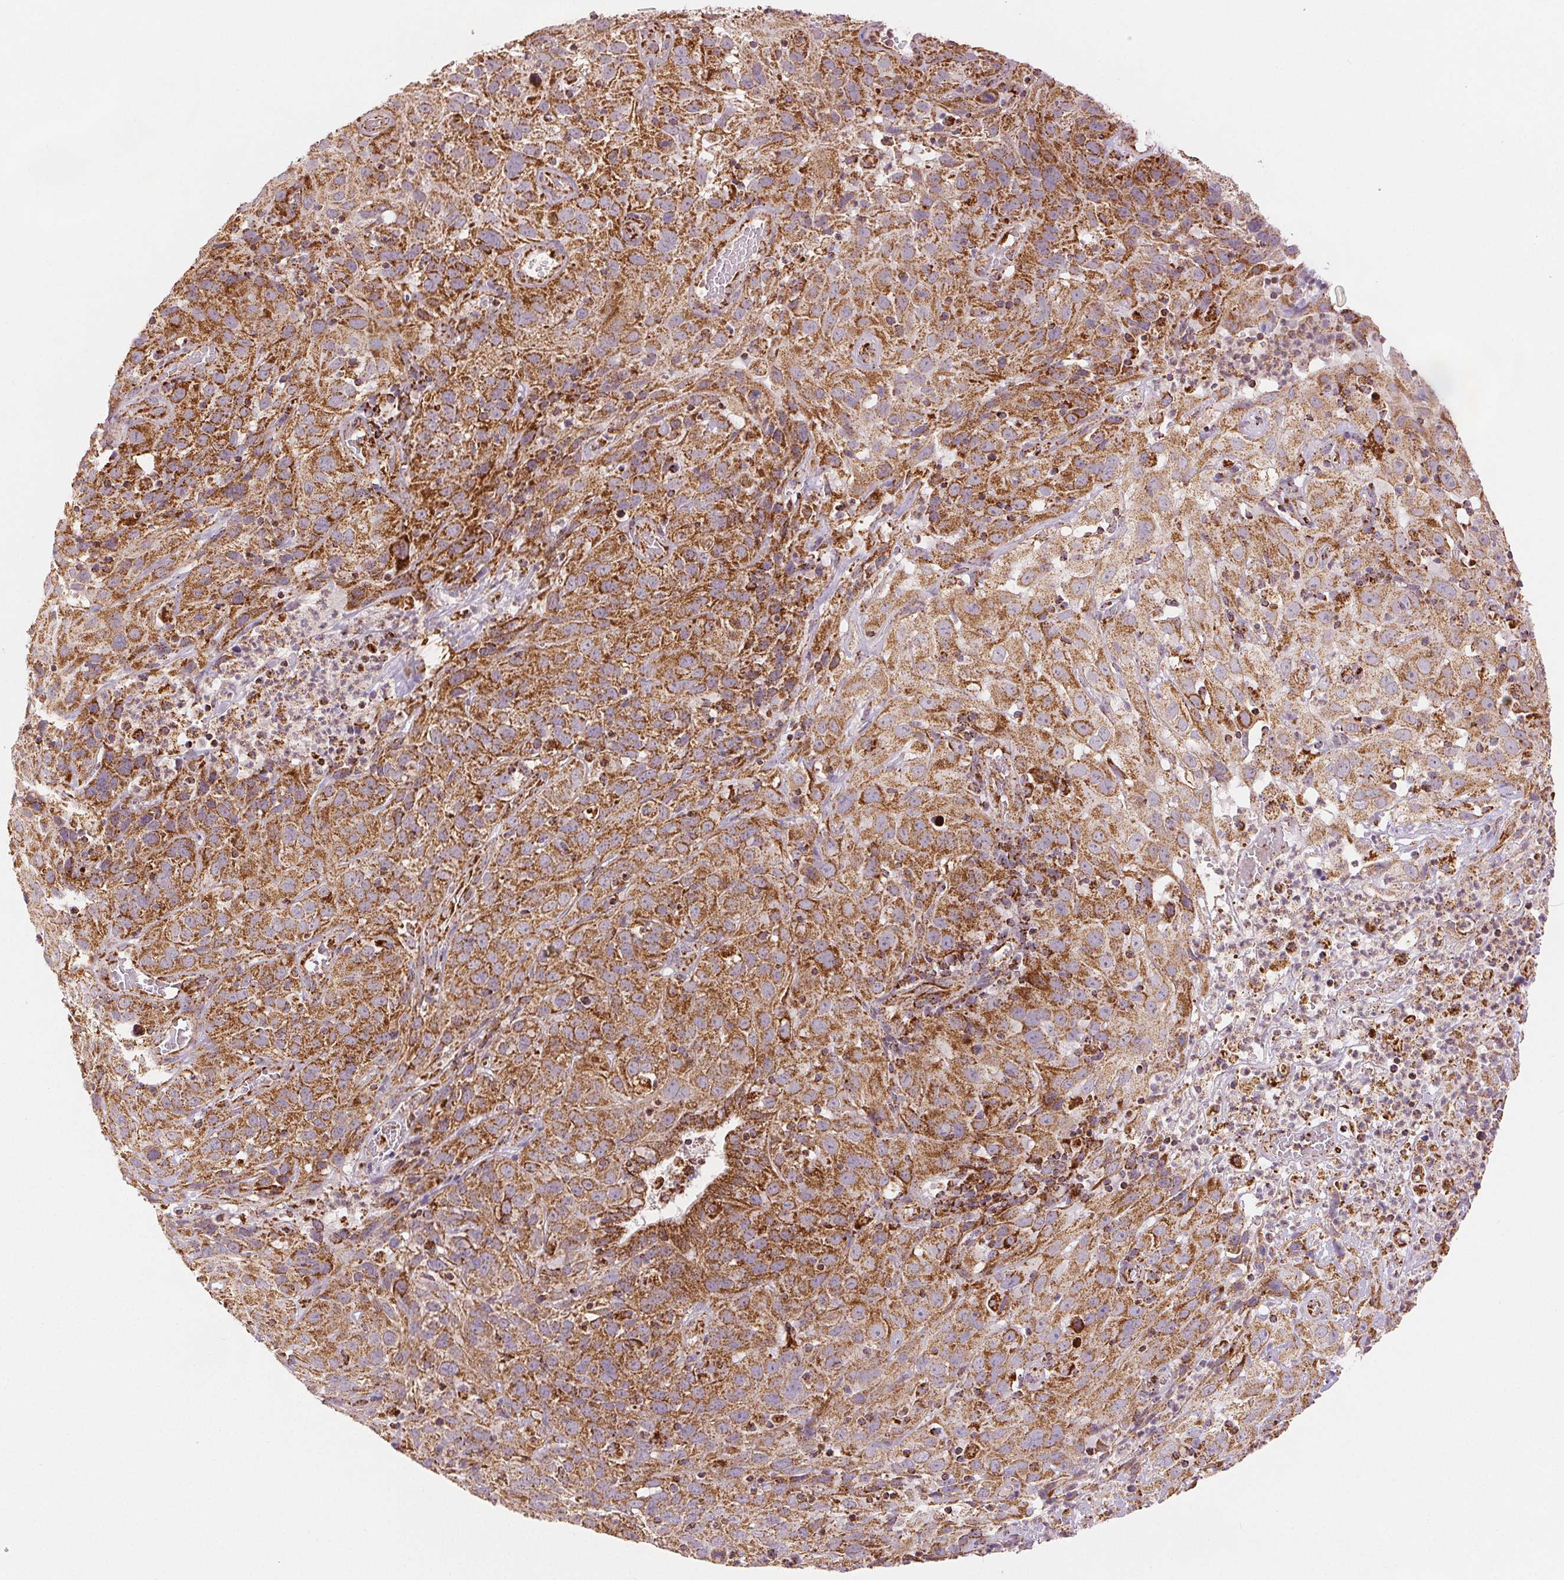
{"staining": {"intensity": "strong", "quantity": "25%-75%", "location": "cytoplasmic/membranous"}, "tissue": "cervical cancer", "cell_type": "Tumor cells", "image_type": "cancer", "snomed": [{"axis": "morphology", "description": "Squamous cell carcinoma, NOS"}, {"axis": "topography", "description": "Cervix"}], "caption": "Squamous cell carcinoma (cervical) tissue displays strong cytoplasmic/membranous positivity in approximately 25%-75% of tumor cells, visualized by immunohistochemistry. (Stains: DAB (3,3'-diaminobenzidine) in brown, nuclei in blue, Microscopy: brightfield microscopy at high magnification).", "gene": "SDHB", "patient": {"sex": "female", "age": 32}}